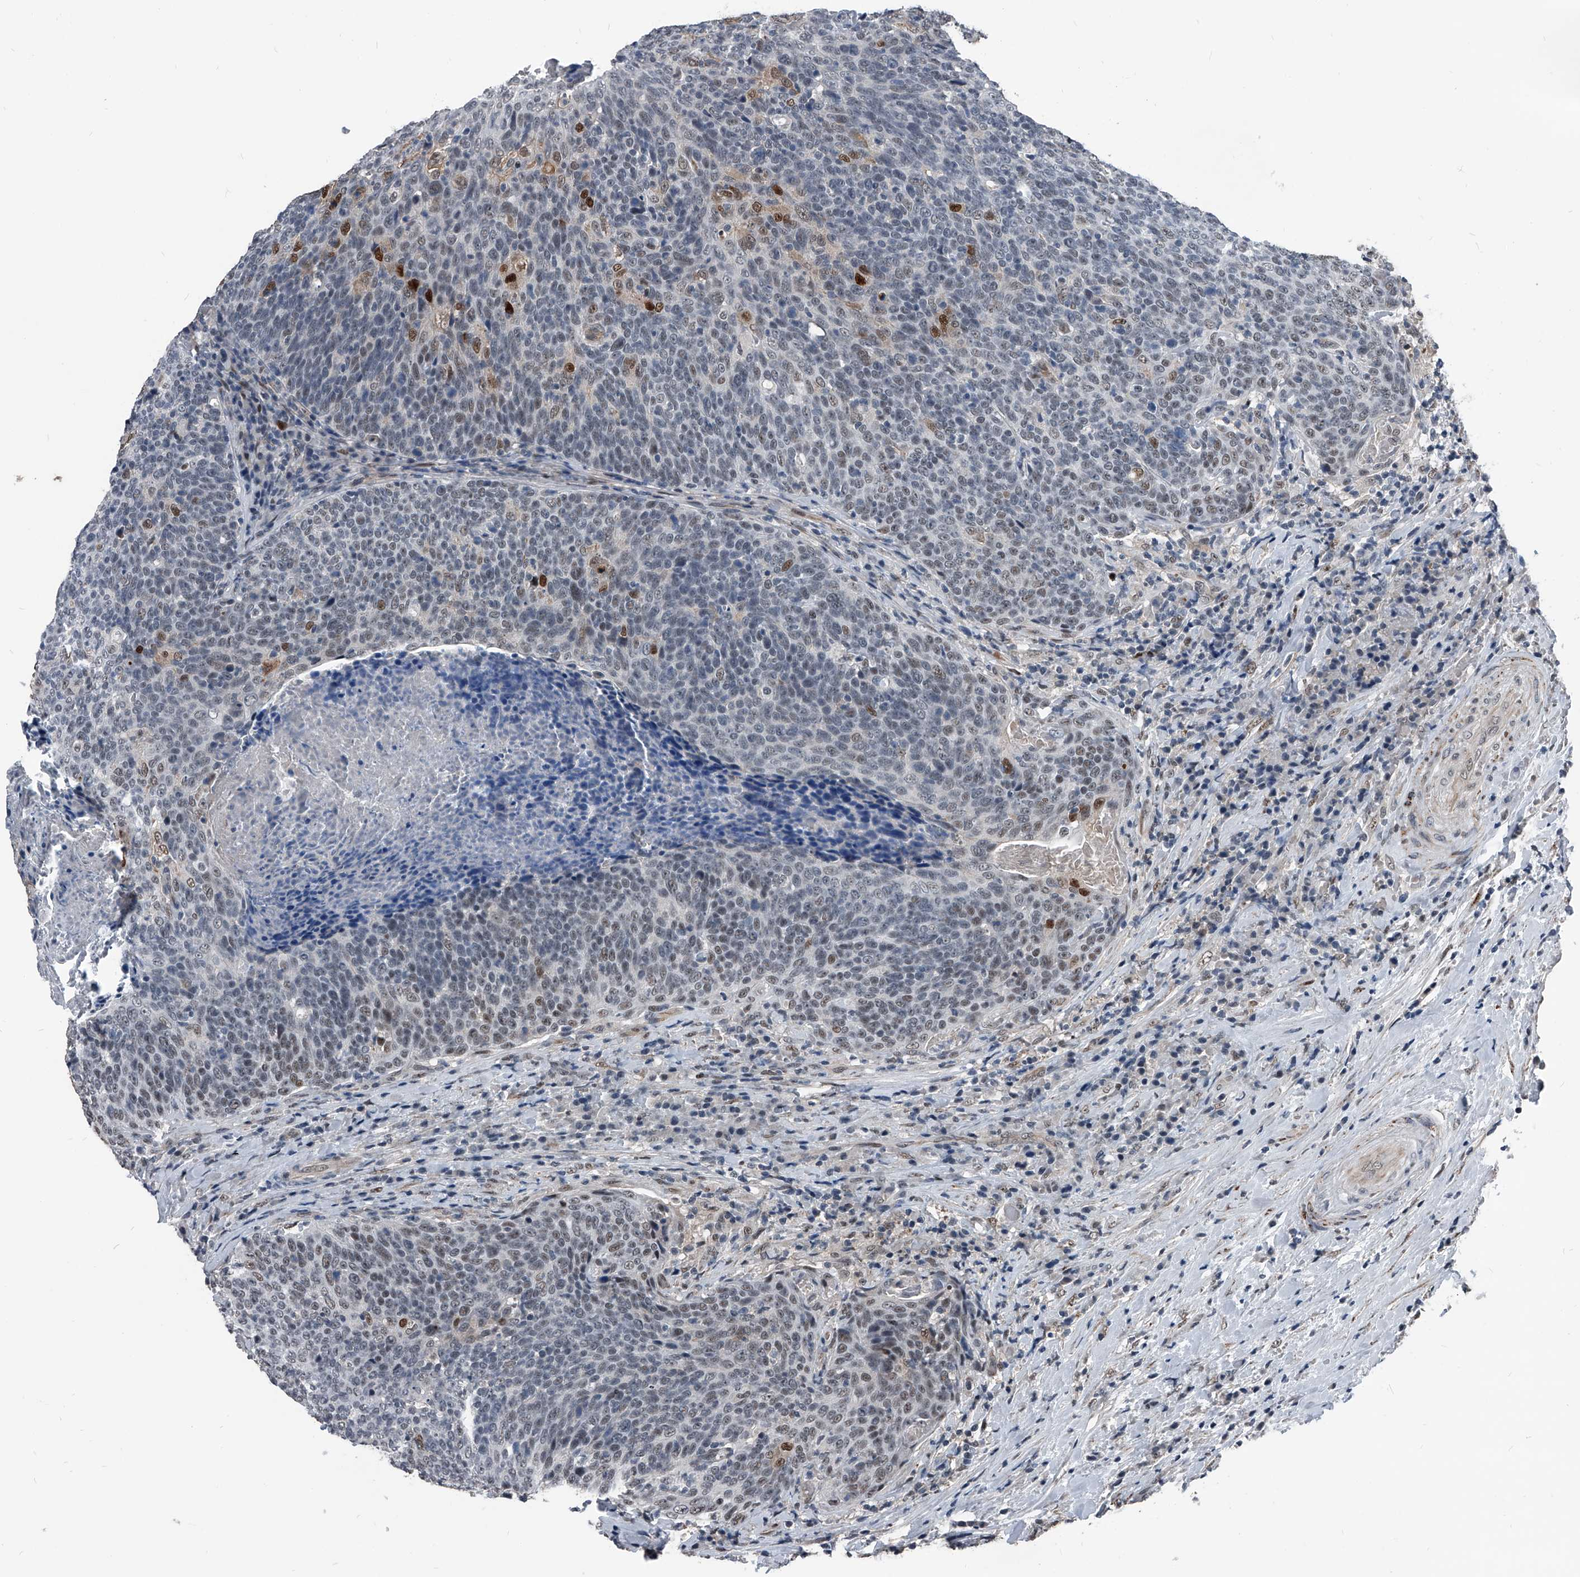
{"staining": {"intensity": "moderate", "quantity": "<25%", "location": "nuclear"}, "tissue": "head and neck cancer", "cell_type": "Tumor cells", "image_type": "cancer", "snomed": [{"axis": "morphology", "description": "Squamous cell carcinoma, NOS"}, {"axis": "morphology", "description": "Squamous cell carcinoma, metastatic, NOS"}, {"axis": "topography", "description": "Lymph node"}, {"axis": "topography", "description": "Head-Neck"}], "caption": "Head and neck cancer (squamous cell carcinoma) was stained to show a protein in brown. There is low levels of moderate nuclear staining in about <25% of tumor cells. (DAB IHC with brightfield microscopy, high magnification).", "gene": "MEN1", "patient": {"sex": "male", "age": 62}}